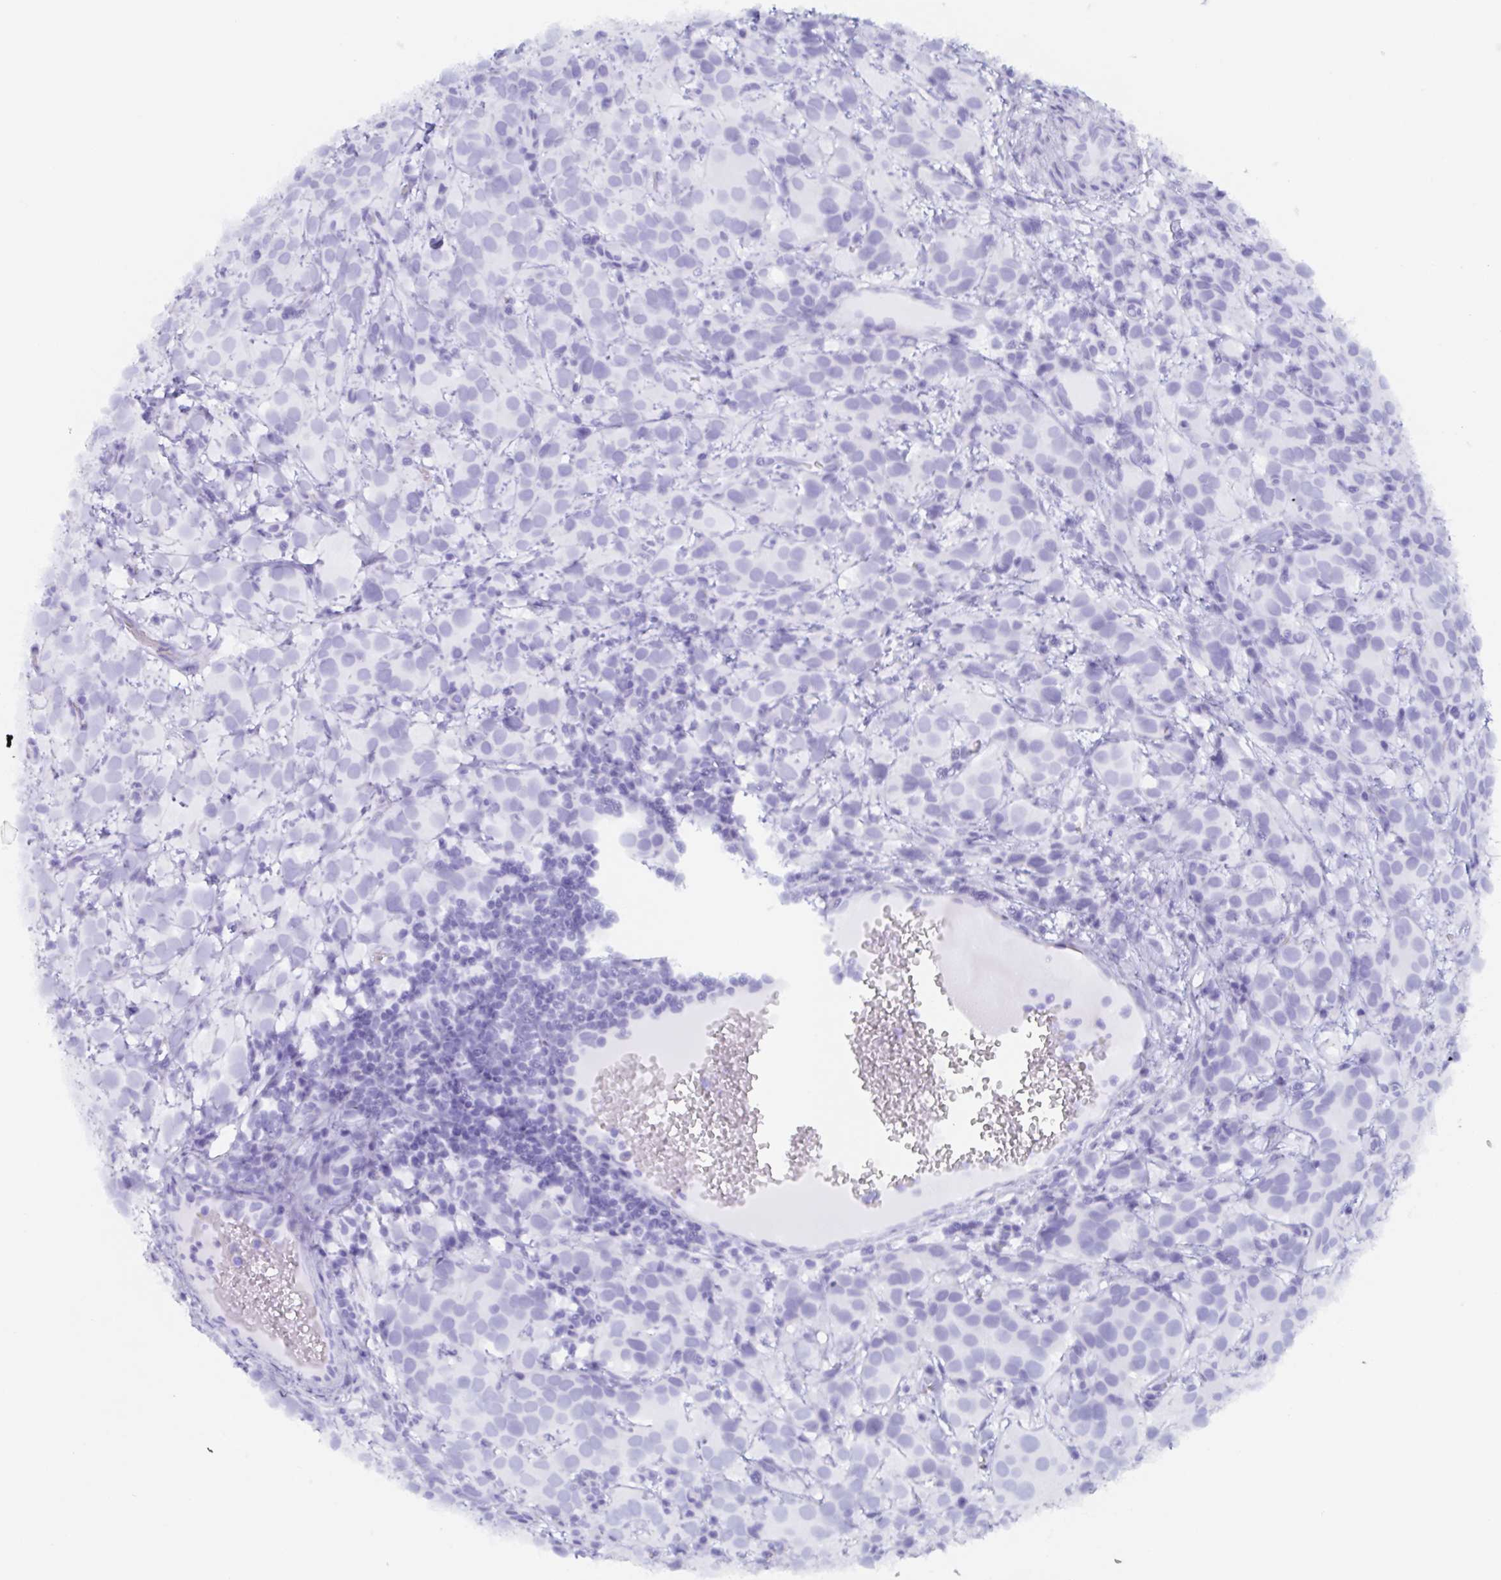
{"staining": {"intensity": "negative", "quantity": "none", "location": "none"}, "tissue": "prostate cancer", "cell_type": "Tumor cells", "image_type": "cancer", "snomed": [{"axis": "morphology", "description": "Adenocarcinoma, High grade"}, {"axis": "topography", "description": "Prostate"}], "caption": "DAB immunohistochemical staining of human prostate cancer displays no significant positivity in tumor cells.", "gene": "AGFG2", "patient": {"sex": "male", "age": 86}}